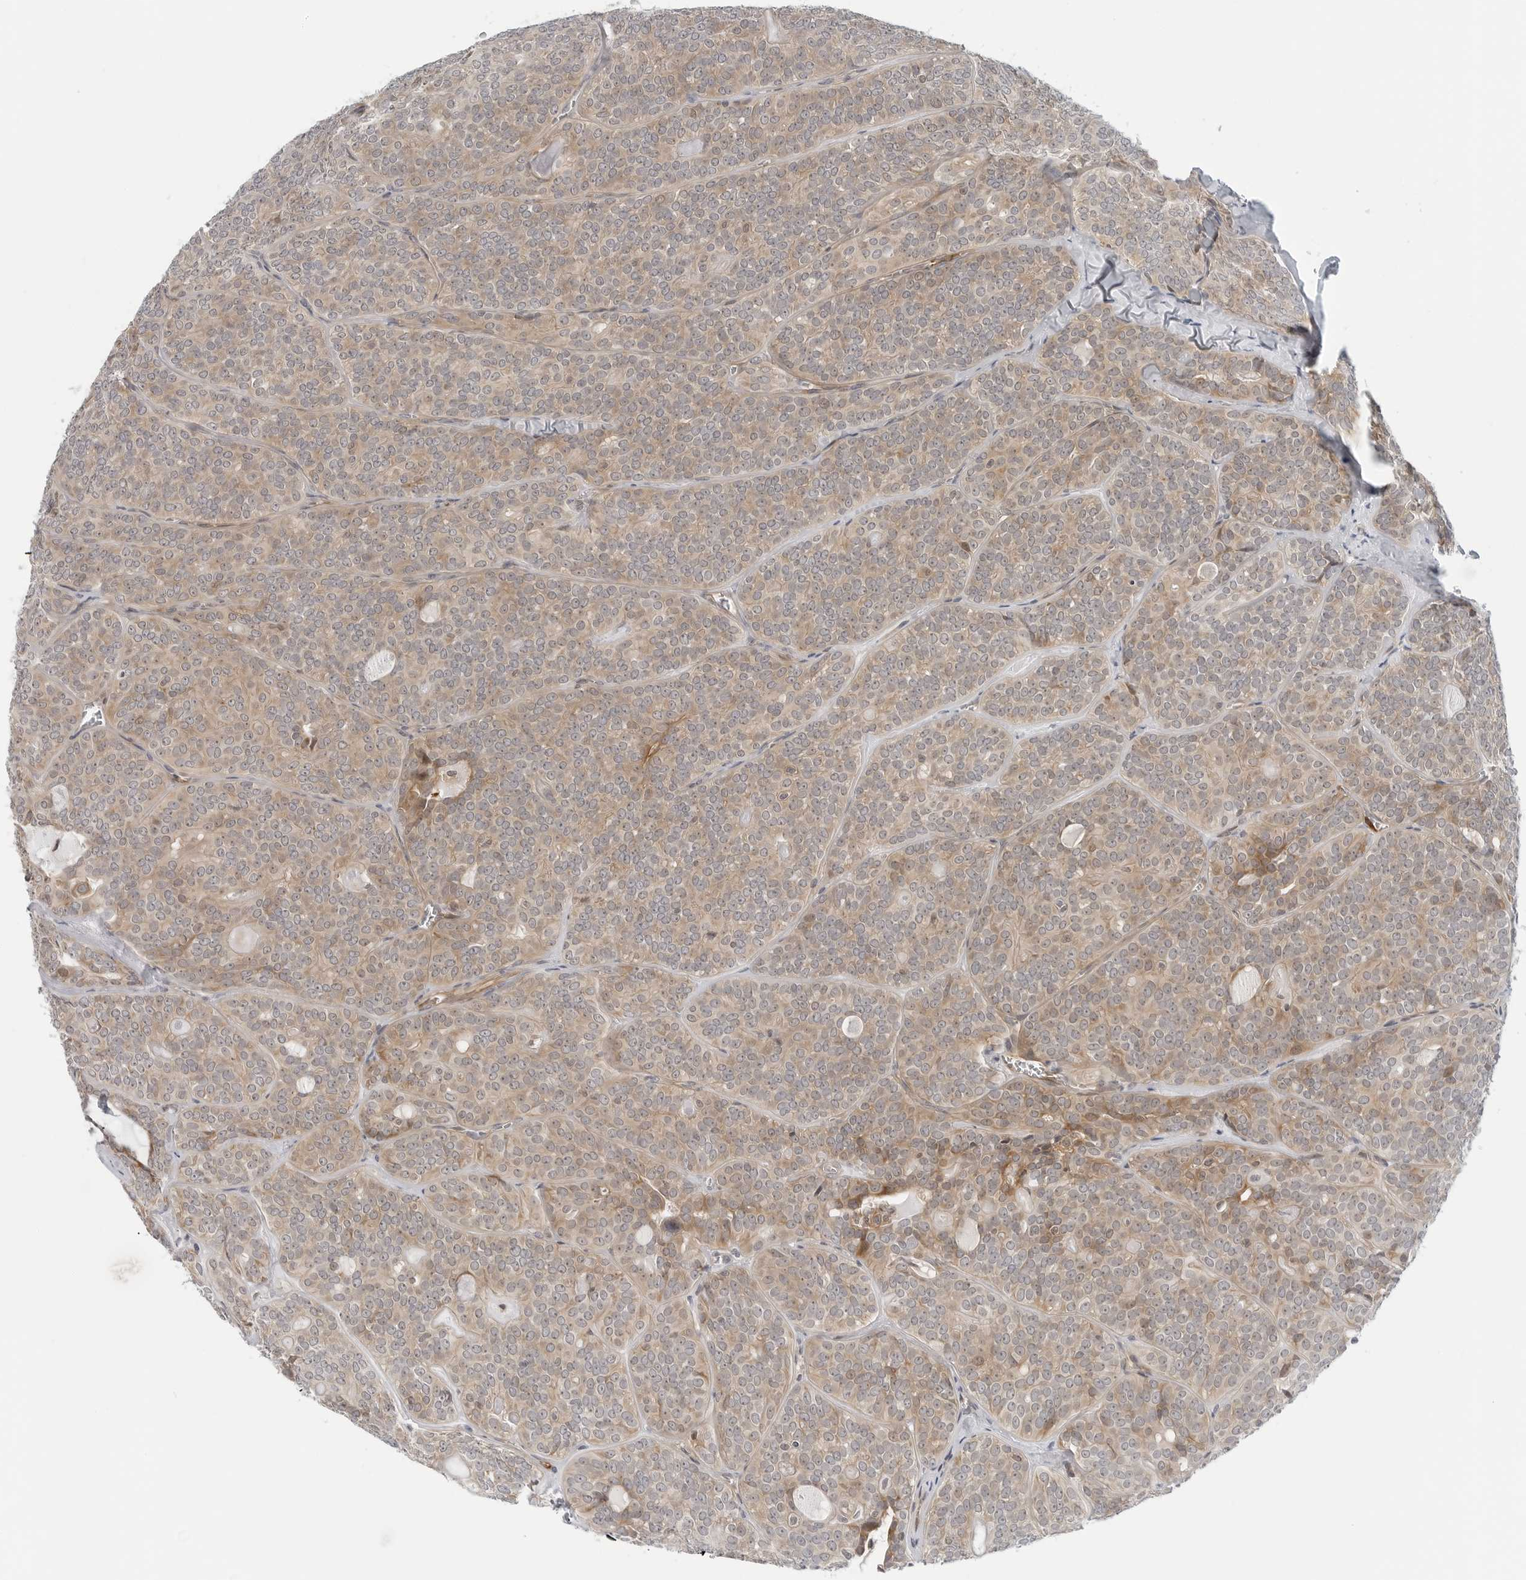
{"staining": {"intensity": "weak", "quantity": ">75%", "location": "cytoplasmic/membranous"}, "tissue": "head and neck cancer", "cell_type": "Tumor cells", "image_type": "cancer", "snomed": [{"axis": "morphology", "description": "Adenocarcinoma, NOS"}, {"axis": "topography", "description": "Head-Neck"}], "caption": "Head and neck cancer stained with a protein marker shows weak staining in tumor cells.", "gene": "STXBP3", "patient": {"sex": "male", "age": 66}}